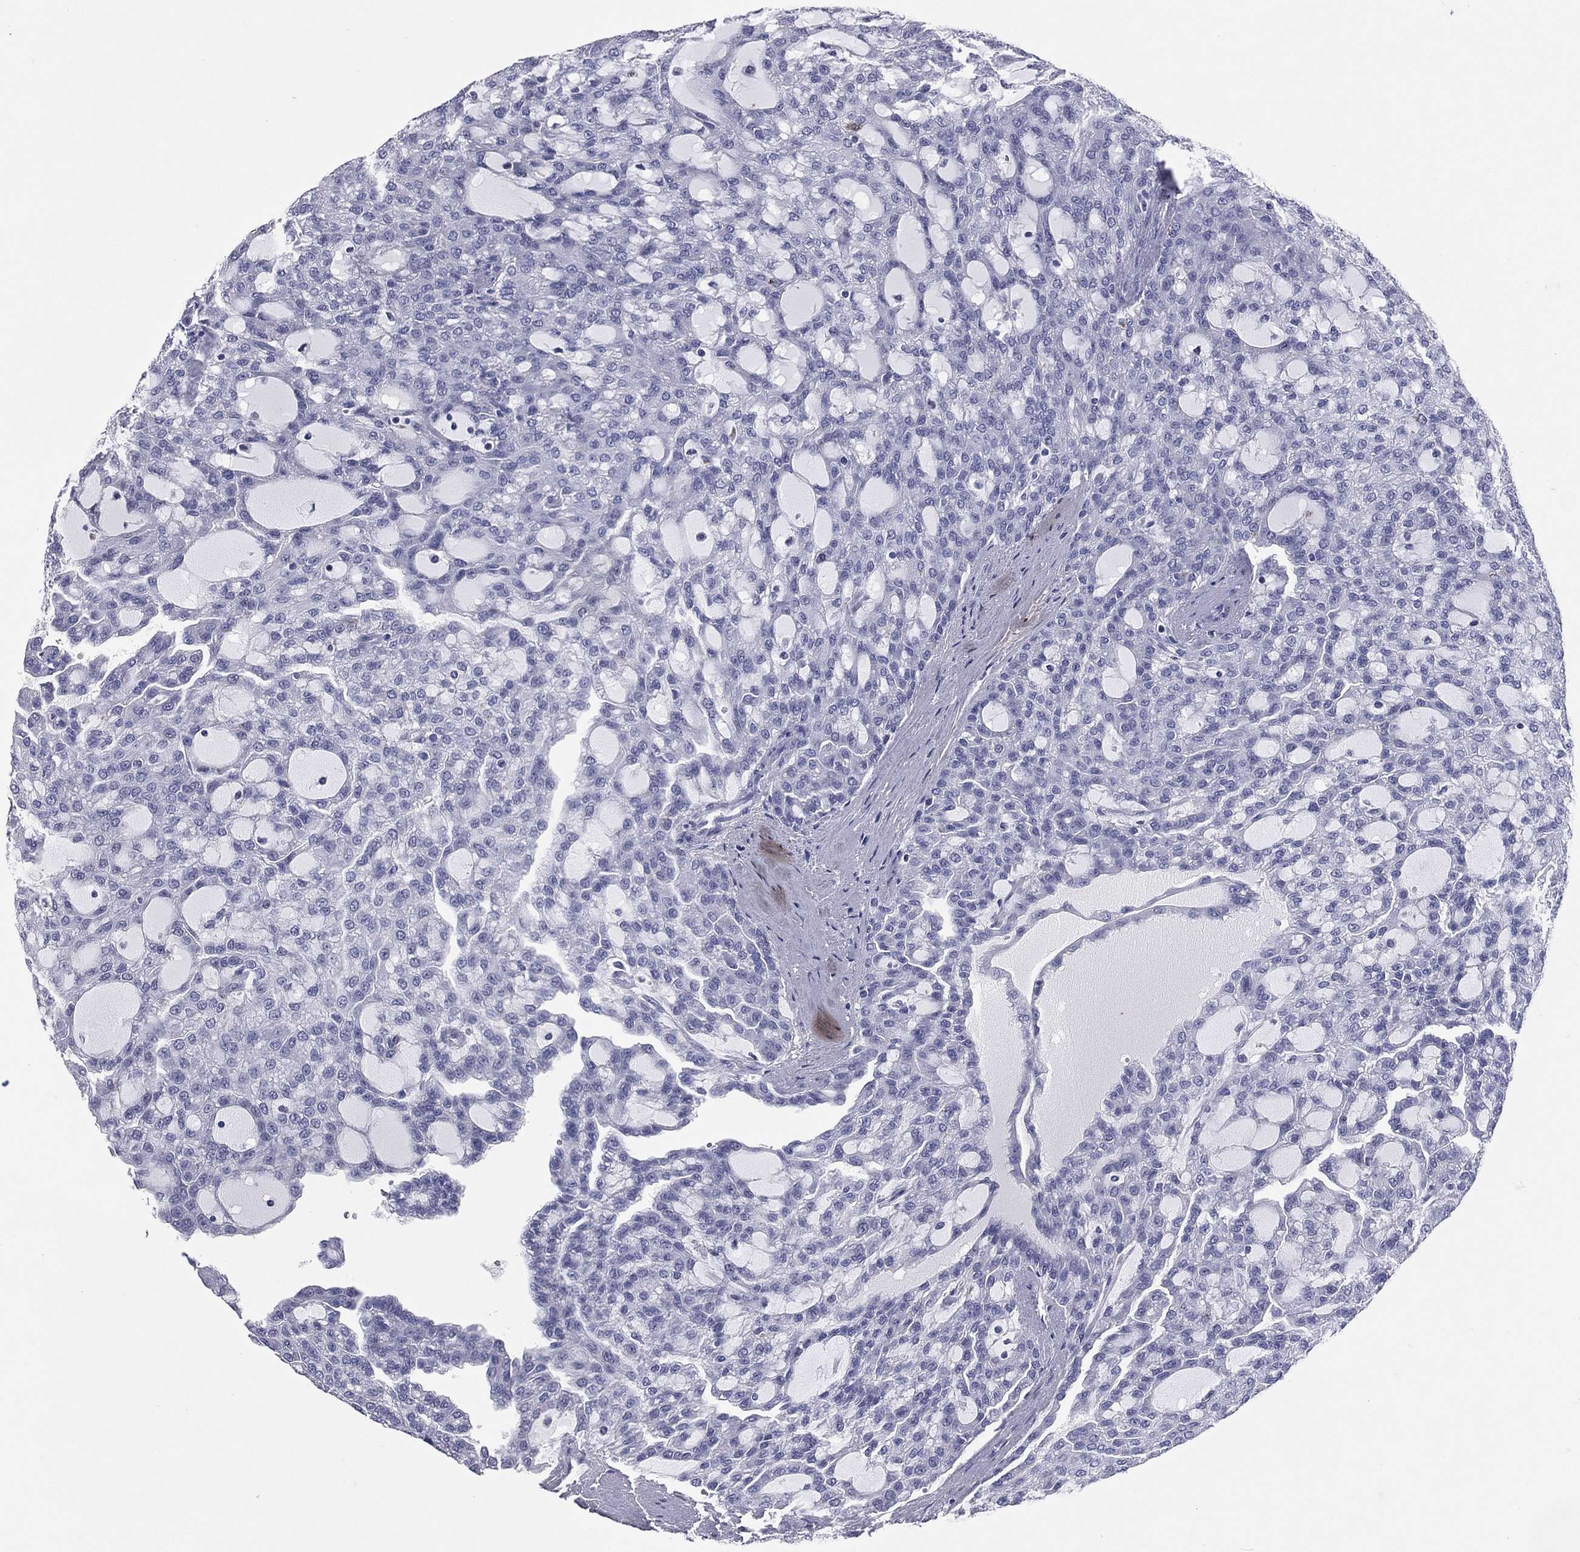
{"staining": {"intensity": "negative", "quantity": "none", "location": "none"}, "tissue": "renal cancer", "cell_type": "Tumor cells", "image_type": "cancer", "snomed": [{"axis": "morphology", "description": "Adenocarcinoma, NOS"}, {"axis": "topography", "description": "Kidney"}], "caption": "An immunohistochemistry histopathology image of renal cancer is shown. There is no staining in tumor cells of renal cancer. (DAB immunohistochemistry (IHC) with hematoxylin counter stain).", "gene": "HLA-DOA", "patient": {"sex": "male", "age": 63}}